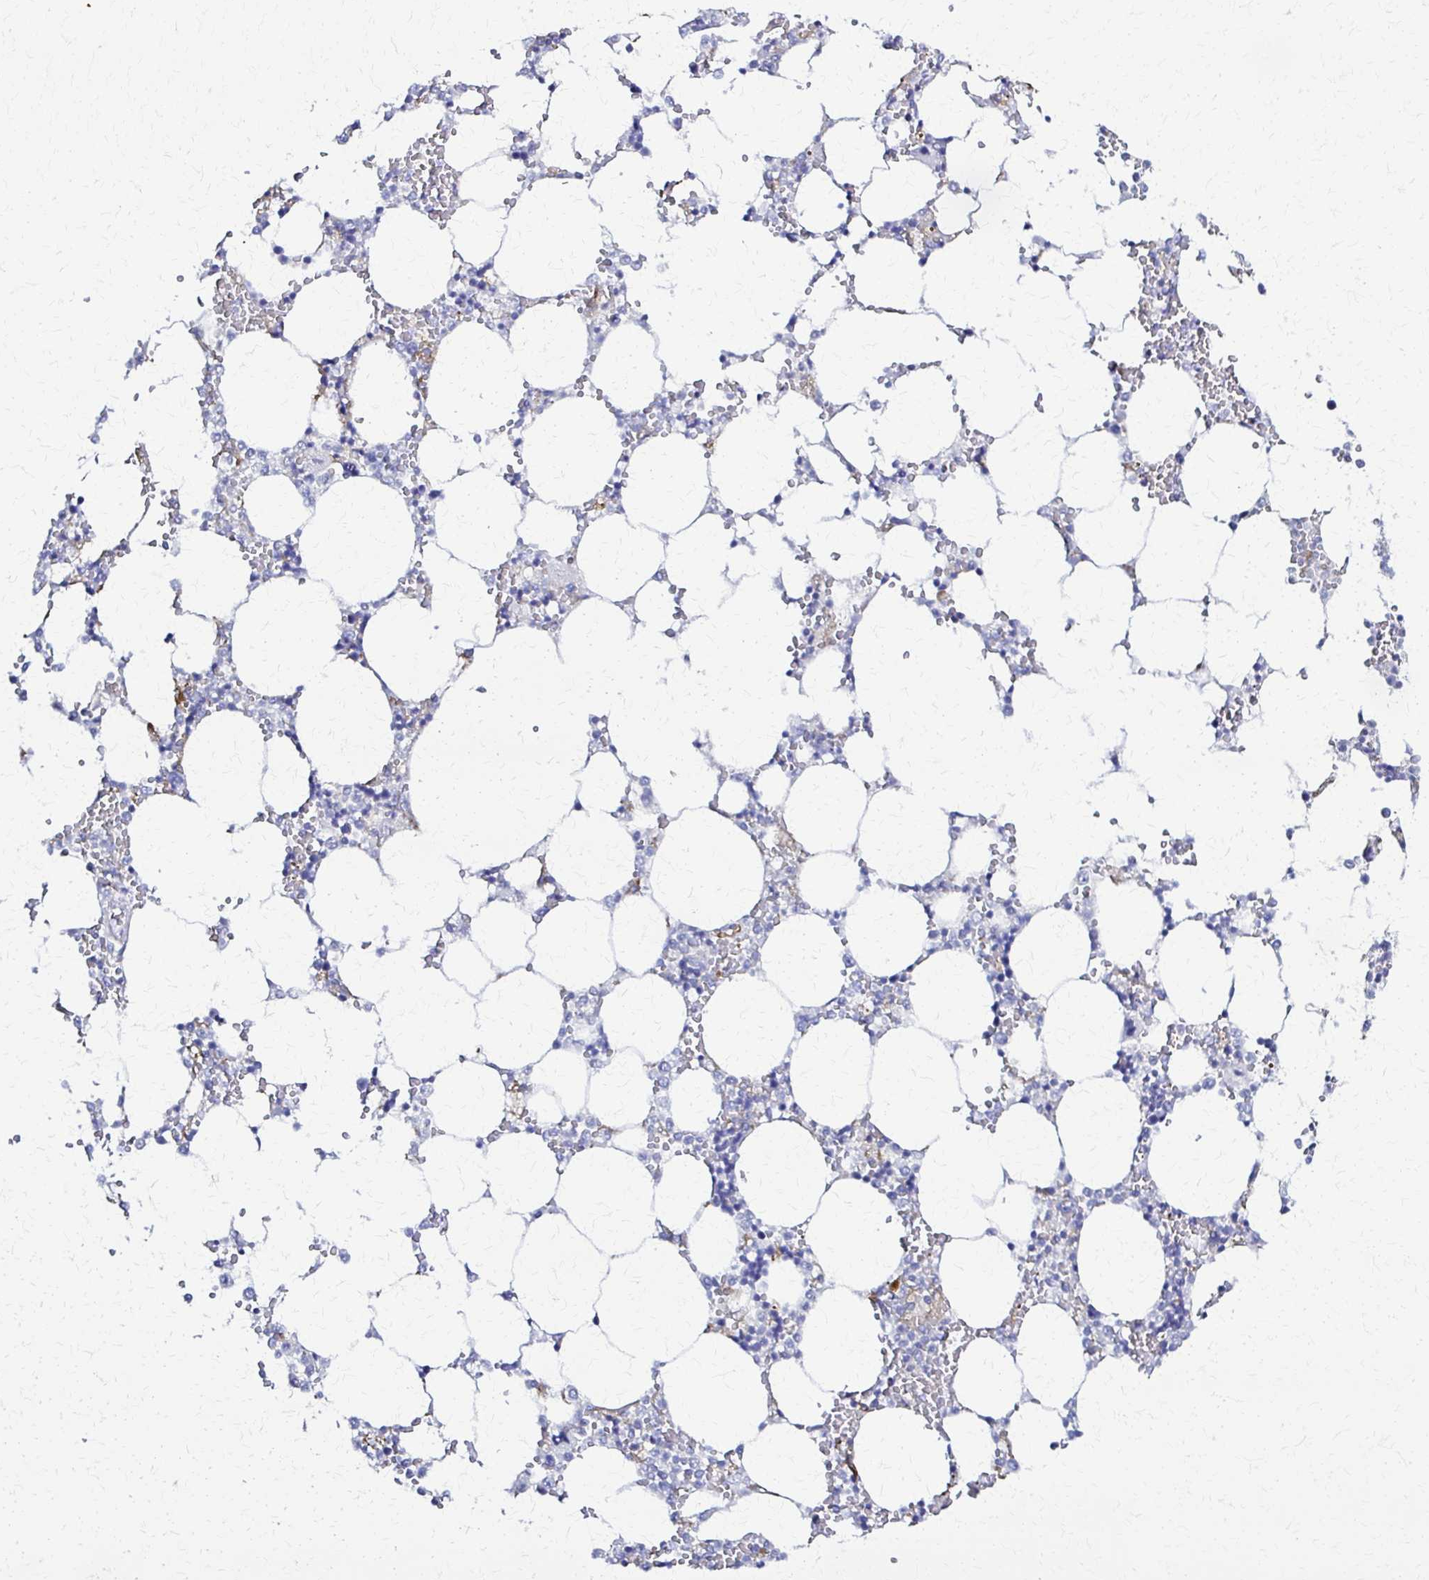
{"staining": {"intensity": "negative", "quantity": "none", "location": "none"}, "tissue": "bone marrow", "cell_type": "Hematopoietic cells", "image_type": "normal", "snomed": [{"axis": "morphology", "description": "Normal tissue, NOS"}, {"axis": "topography", "description": "Bone marrow"}], "caption": "An IHC image of benign bone marrow is shown. There is no staining in hematopoietic cells of bone marrow.", "gene": "RHOBTB2", "patient": {"sex": "male", "age": 64}}